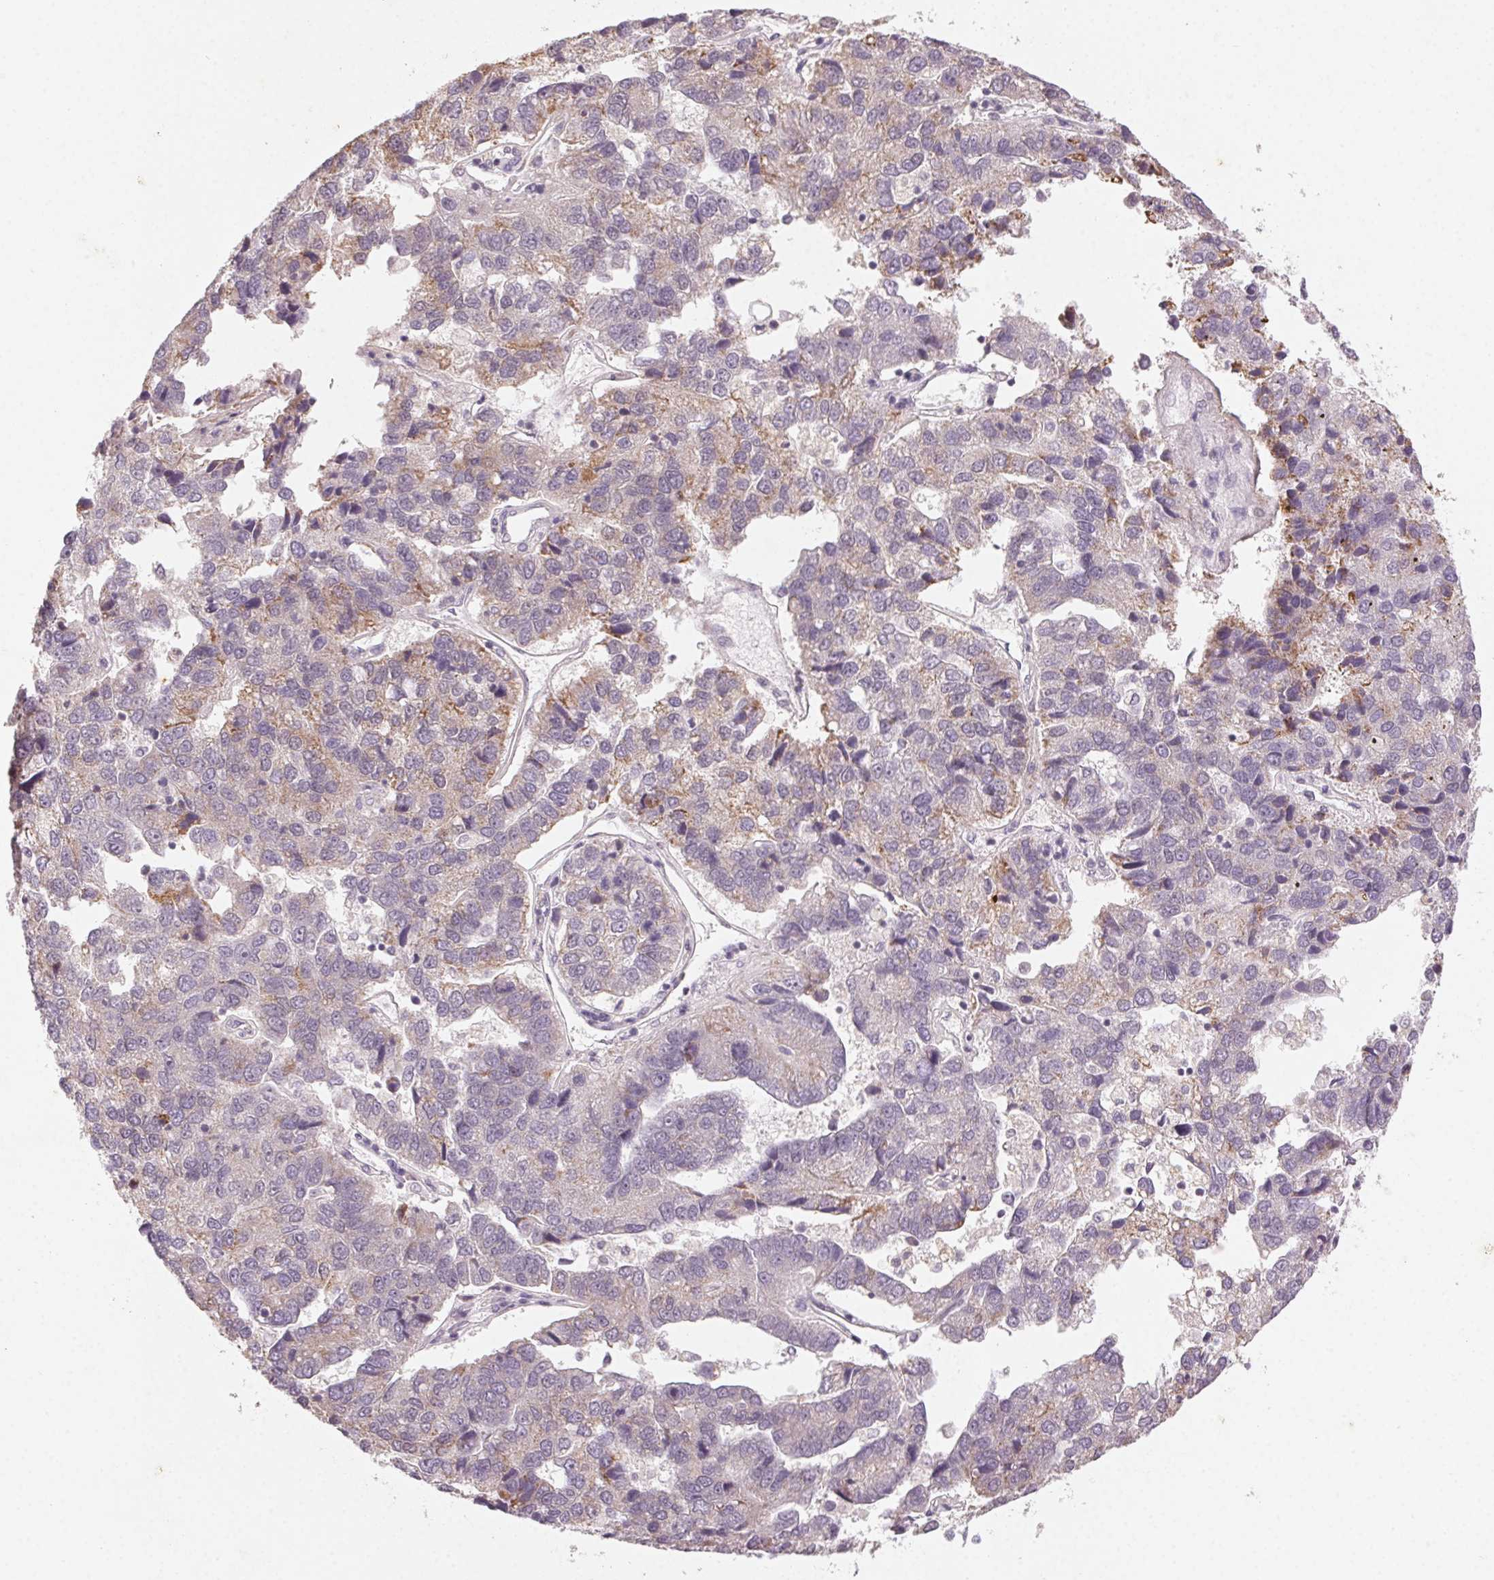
{"staining": {"intensity": "weak", "quantity": "25%-75%", "location": "cytoplasmic/membranous"}, "tissue": "pancreatic cancer", "cell_type": "Tumor cells", "image_type": "cancer", "snomed": [{"axis": "morphology", "description": "Adenocarcinoma, NOS"}, {"axis": "topography", "description": "Pancreas"}], "caption": "High-power microscopy captured an IHC histopathology image of adenocarcinoma (pancreatic), revealing weak cytoplasmic/membranous positivity in approximately 25%-75% of tumor cells.", "gene": "NCOA4", "patient": {"sex": "female", "age": 61}}